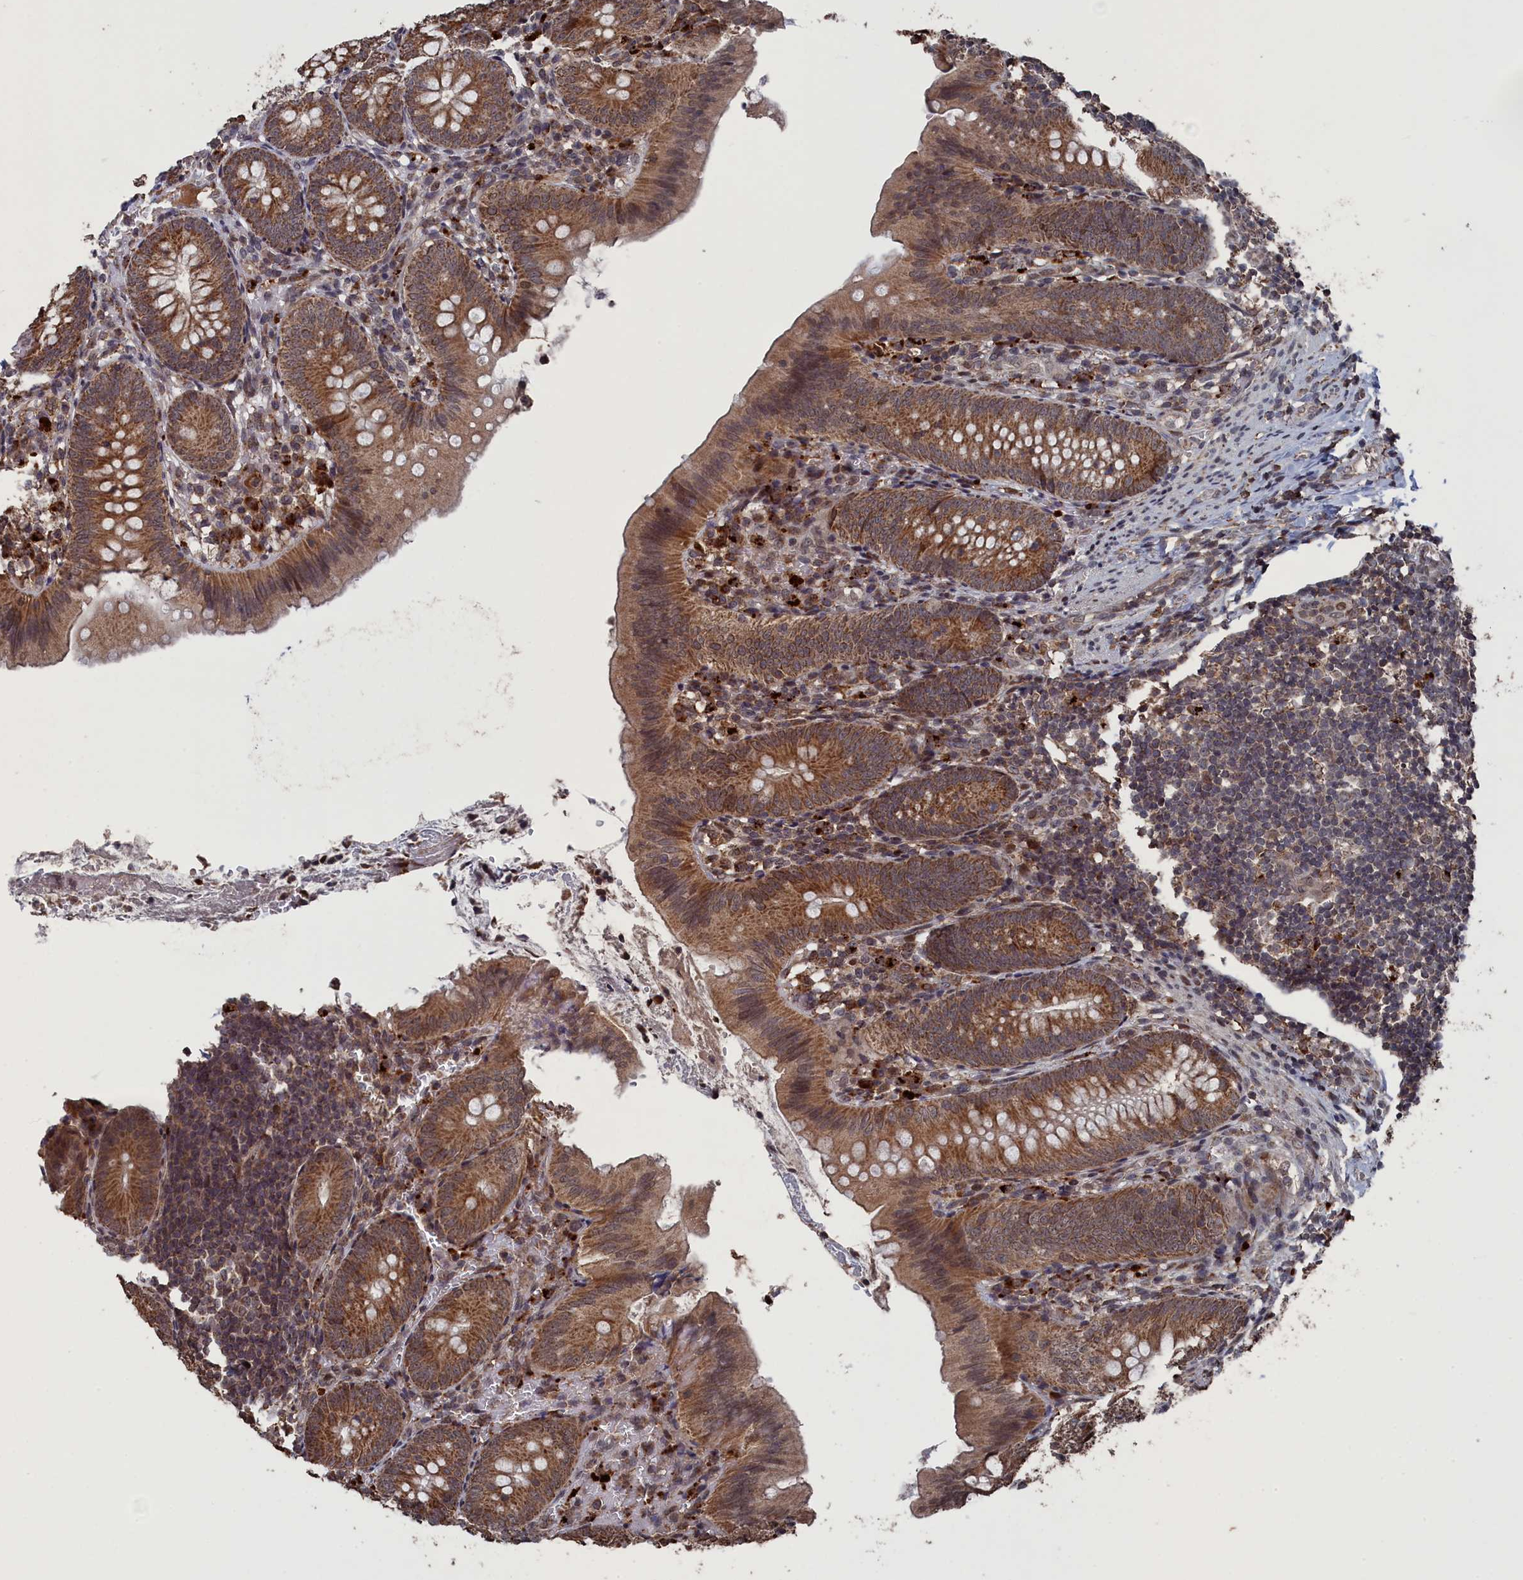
{"staining": {"intensity": "moderate", "quantity": ">75%", "location": "cytoplasmic/membranous,nuclear"}, "tissue": "appendix", "cell_type": "Glandular cells", "image_type": "normal", "snomed": [{"axis": "morphology", "description": "Normal tissue, NOS"}, {"axis": "topography", "description": "Appendix"}], "caption": "Protein expression analysis of benign appendix exhibits moderate cytoplasmic/membranous,nuclear staining in approximately >75% of glandular cells.", "gene": "CEACAM21", "patient": {"sex": "male", "age": 1}}